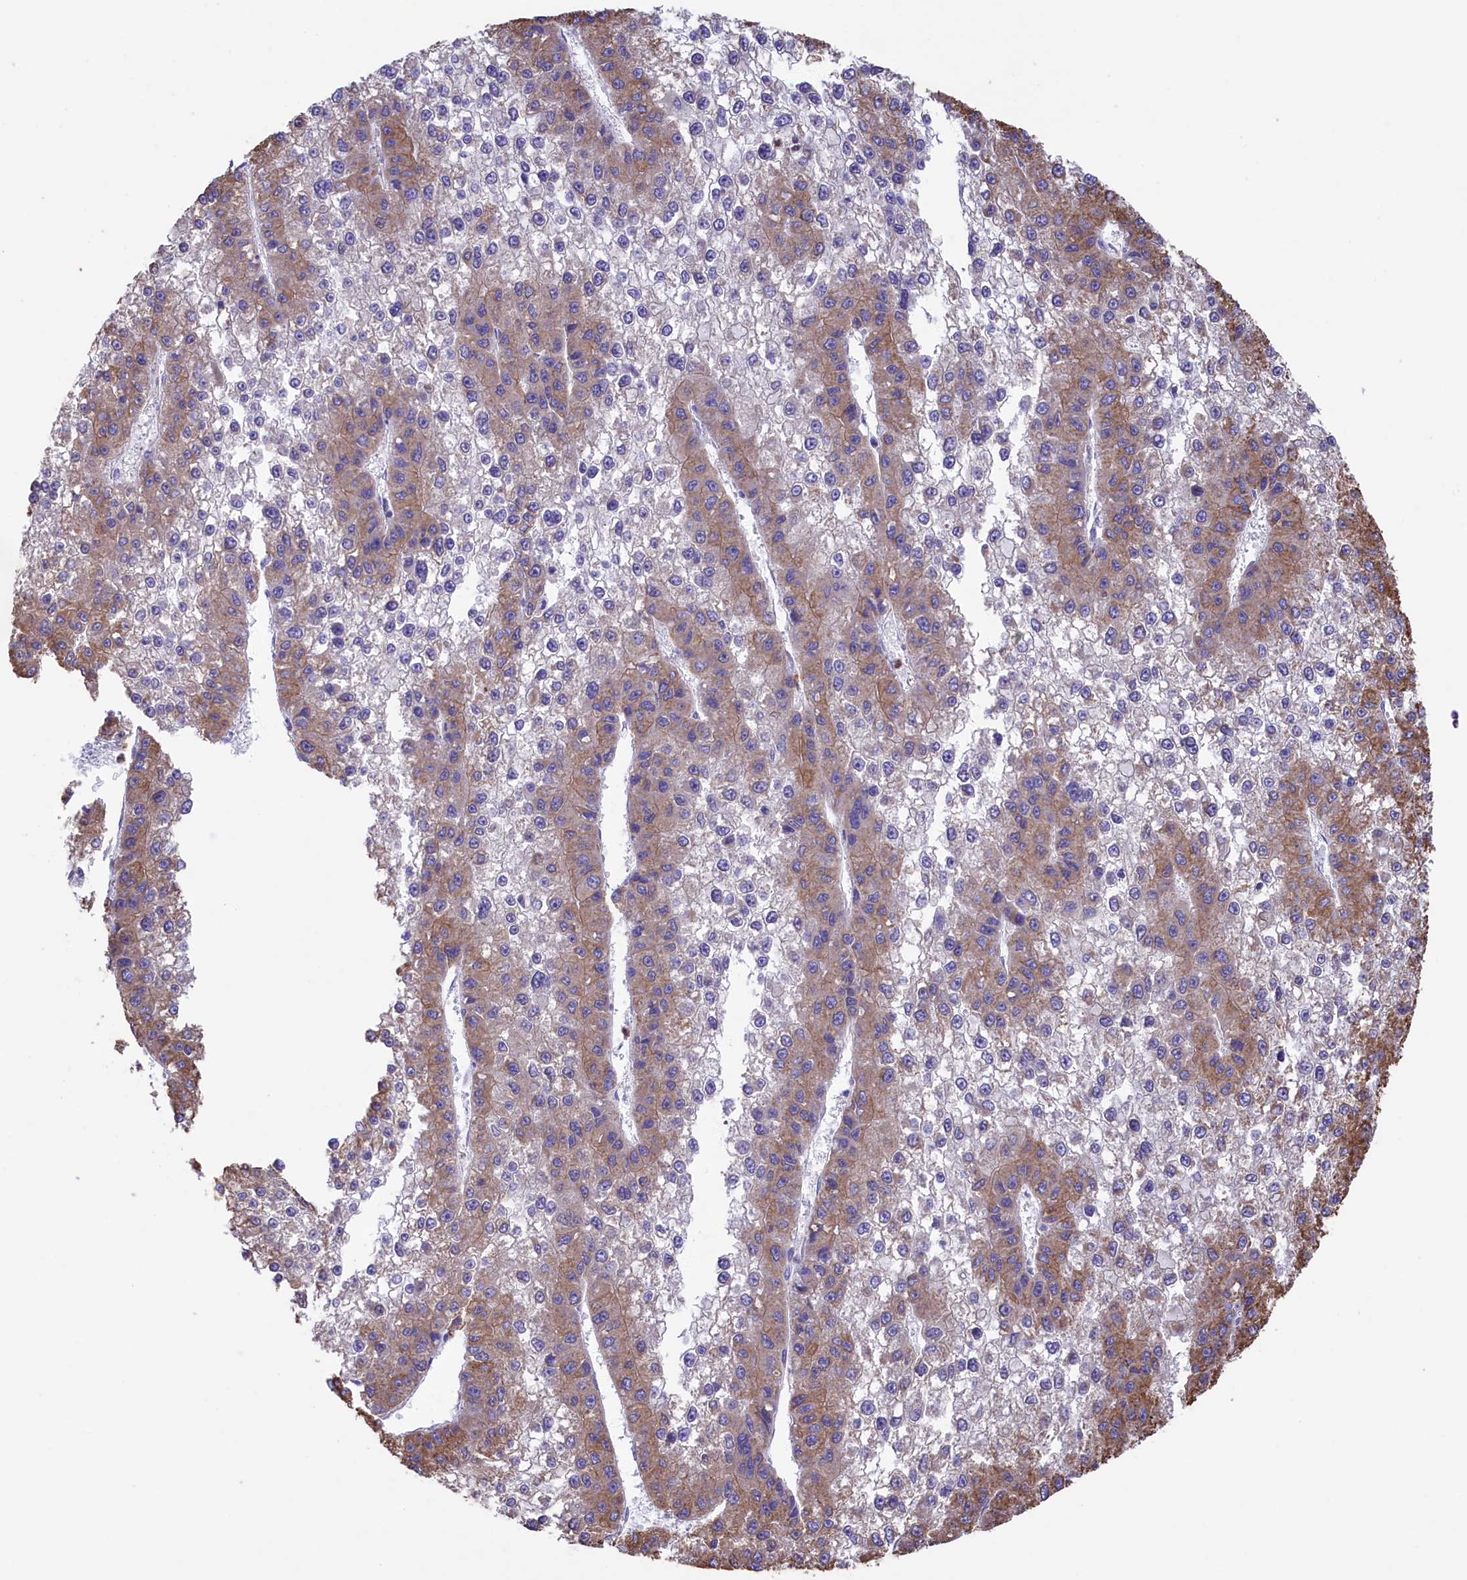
{"staining": {"intensity": "moderate", "quantity": "25%-75%", "location": "cytoplasmic/membranous"}, "tissue": "liver cancer", "cell_type": "Tumor cells", "image_type": "cancer", "snomed": [{"axis": "morphology", "description": "Carcinoma, Hepatocellular, NOS"}, {"axis": "topography", "description": "Liver"}], "caption": "Immunohistochemical staining of human liver cancer exhibits moderate cytoplasmic/membranous protein staining in about 25%-75% of tumor cells. The protein of interest is shown in brown color, while the nuclei are stained blue.", "gene": "GATB", "patient": {"sex": "female", "age": 73}}